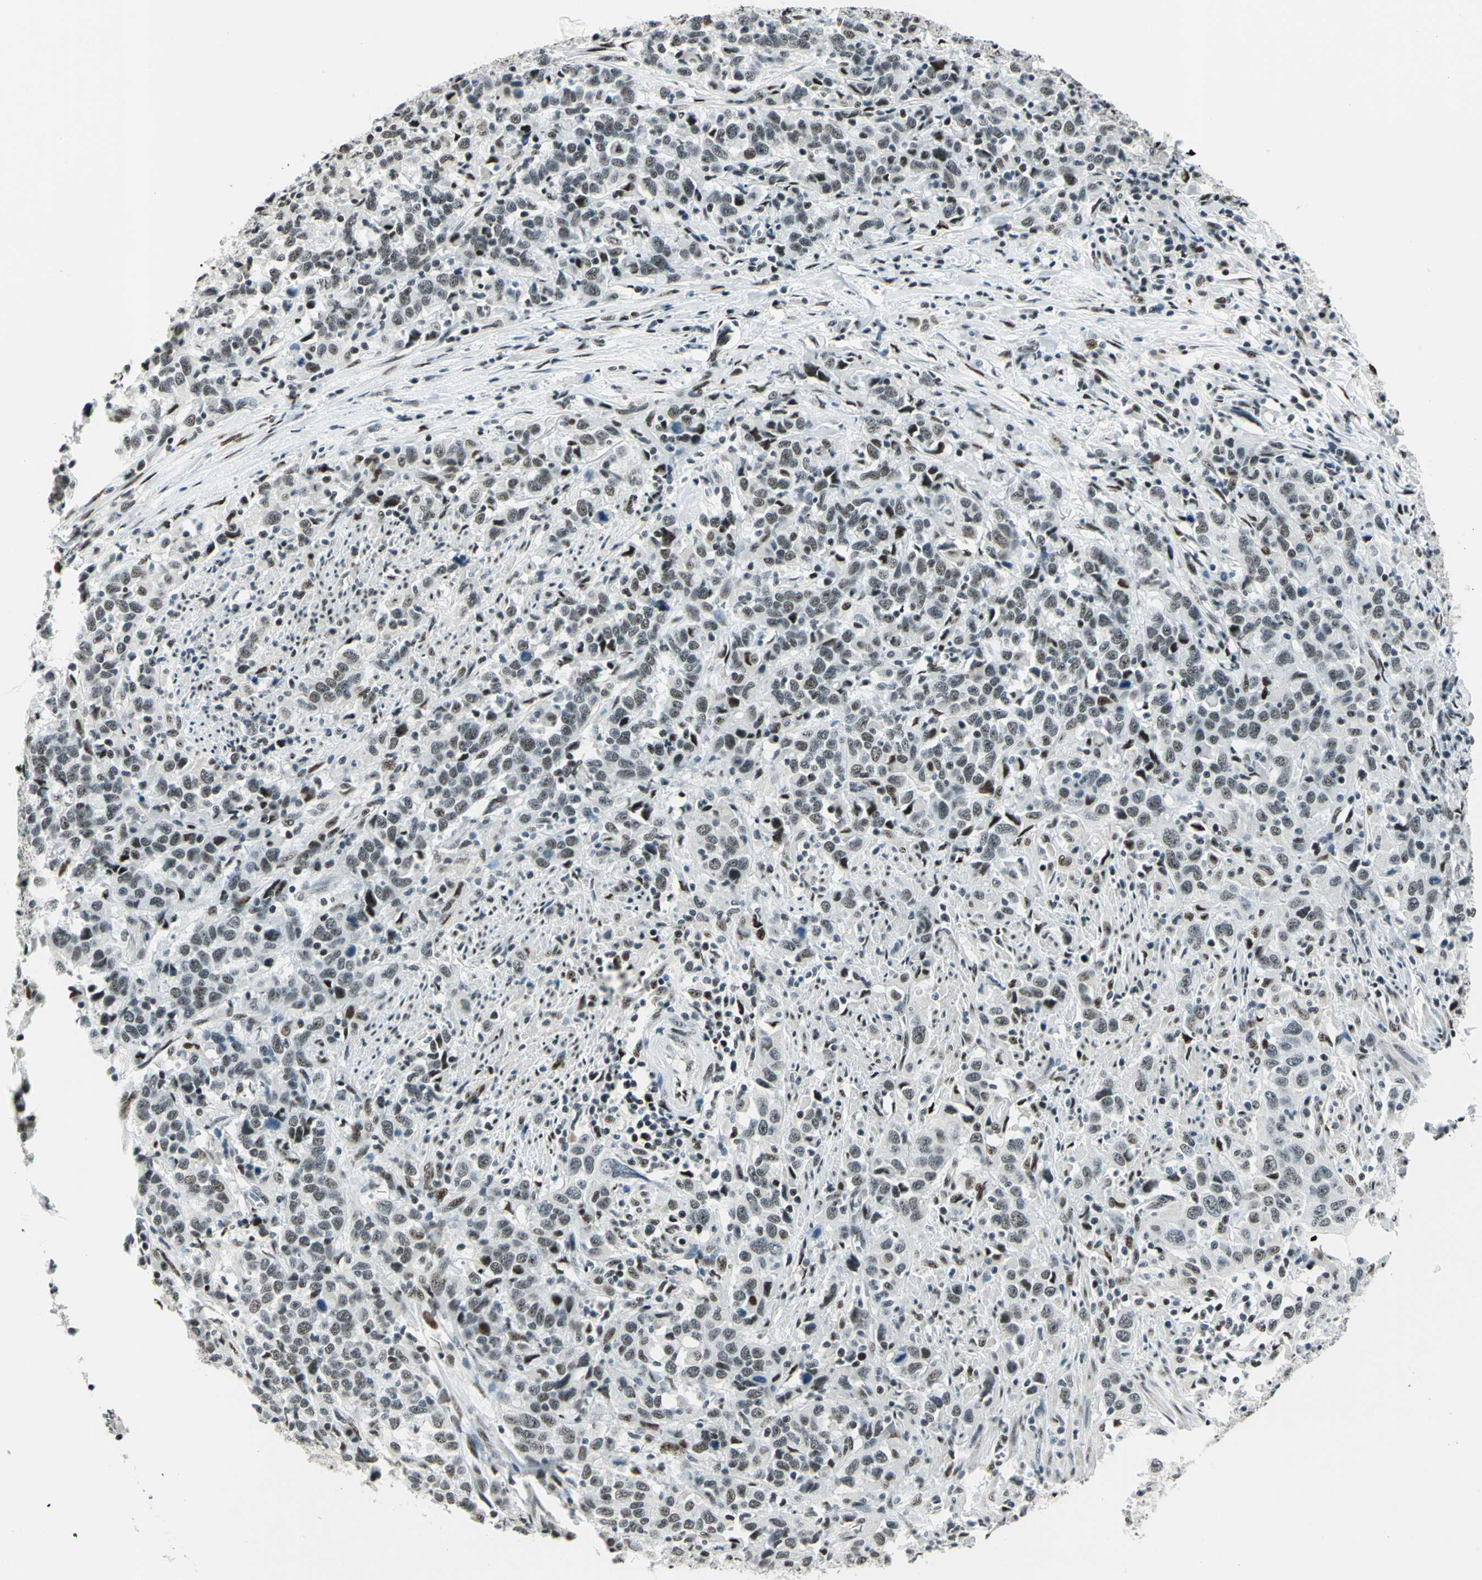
{"staining": {"intensity": "moderate", "quantity": ">75%", "location": "nuclear"}, "tissue": "urothelial cancer", "cell_type": "Tumor cells", "image_type": "cancer", "snomed": [{"axis": "morphology", "description": "Urothelial carcinoma, High grade"}, {"axis": "topography", "description": "Urinary bladder"}], "caption": "Protein expression analysis of human urothelial cancer reveals moderate nuclear staining in about >75% of tumor cells. The staining was performed using DAB (3,3'-diaminobenzidine), with brown indicating positive protein expression. Nuclei are stained blue with hematoxylin.", "gene": "KAT6B", "patient": {"sex": "male", "age": 61}}